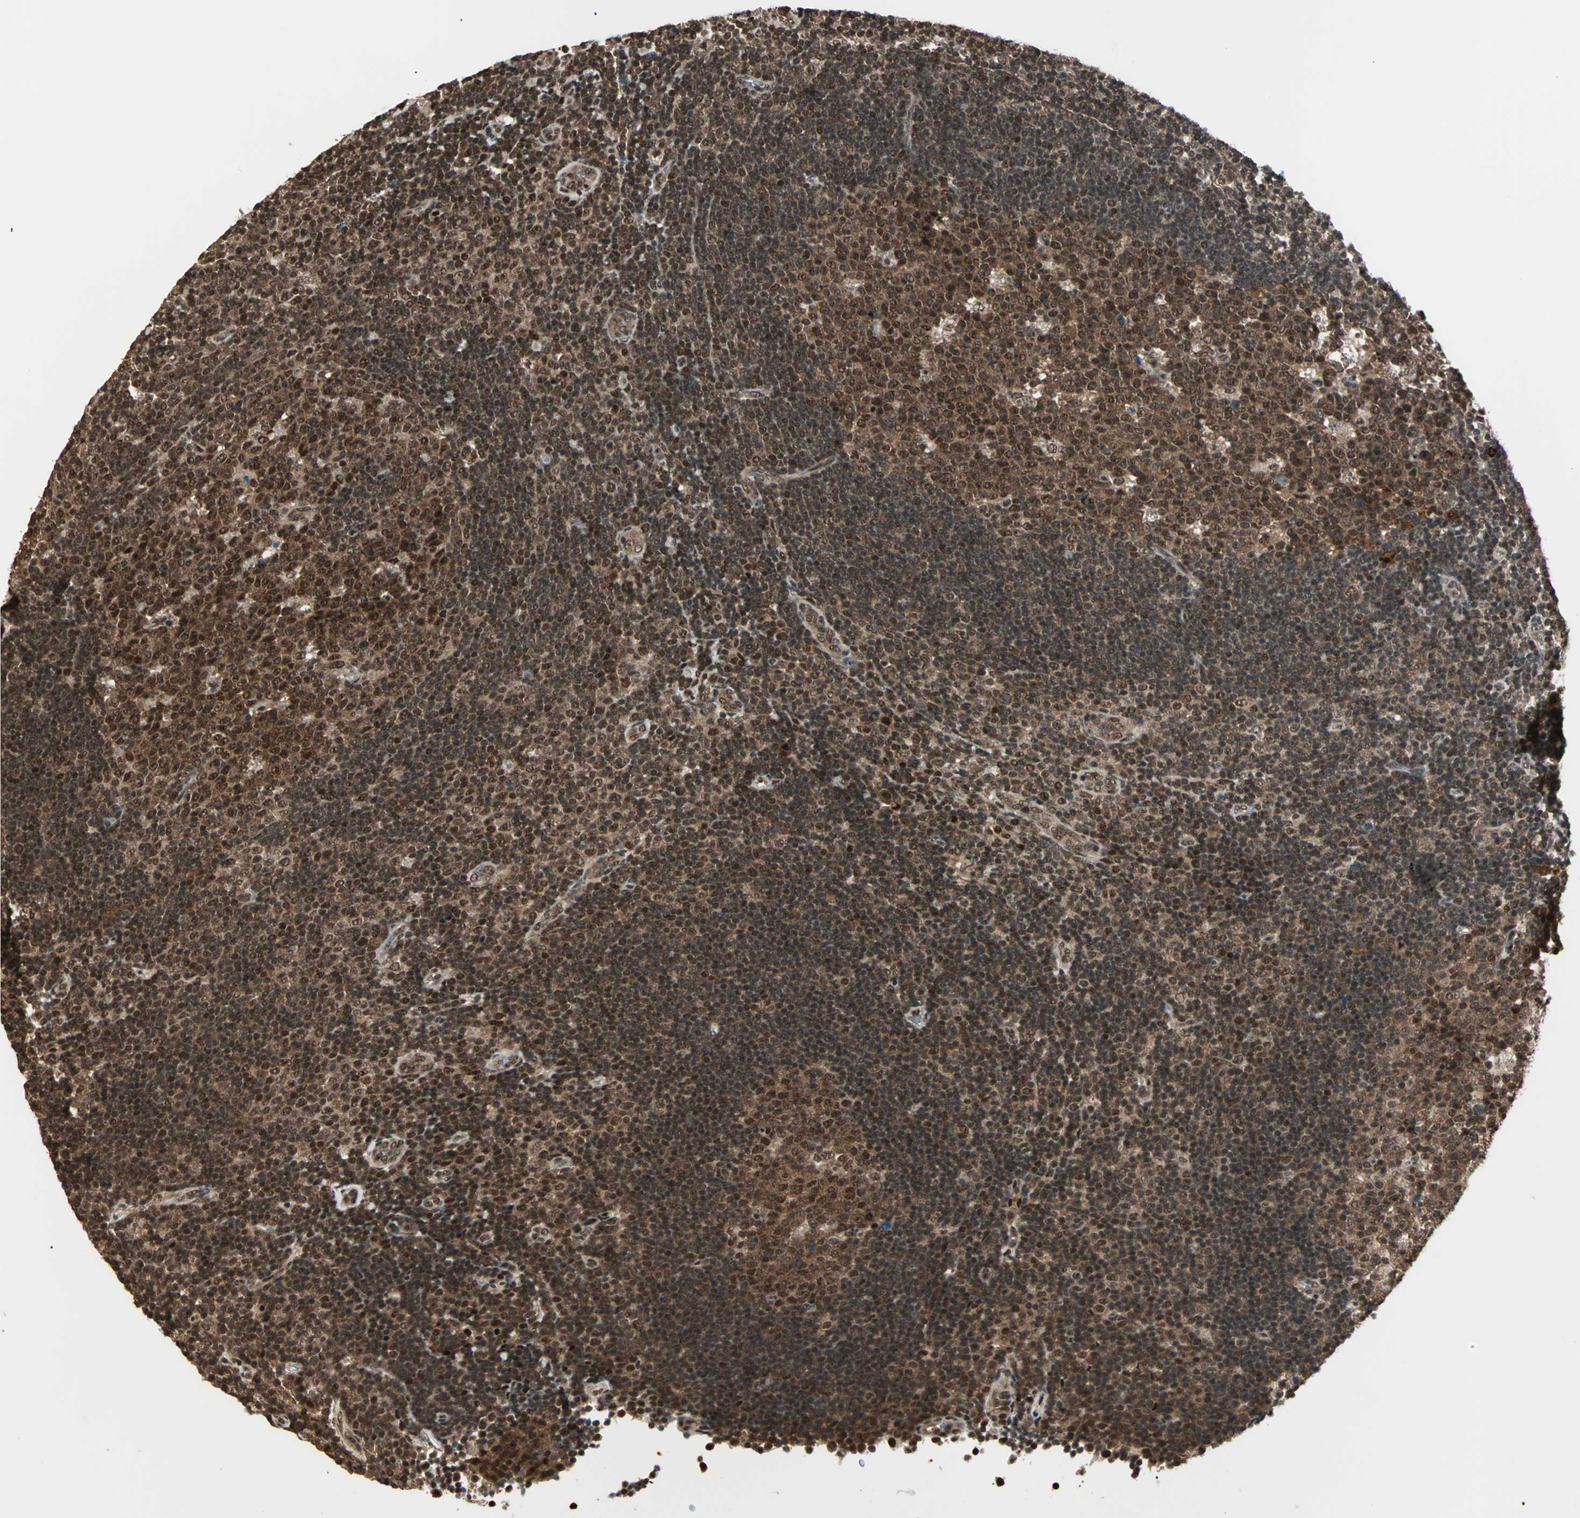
{"staining": {"intensity": "strong", "quantity": ">75%", "location": "cytoplasmic/membranous,nuclear"}, "tissue": "lymph node", "cell_type": "Germinal center cells", "image_type": "normal", "snomed": [{"axis": "morphology", "description": "Normal tissue, NOS"}, {"axis": "topography", "description": "Lymph node"}, {"axis": "topography", "description": "Salivary gland"}], "caption": "This micrograph exhibits IHC staining of normal lymph node, with high strong cytoplasmic/membranous,nuclear expression in approximately >75% of germinal center cells.", "gene": "ZNF44", "patient": {"sex": "male", "age": 8}}